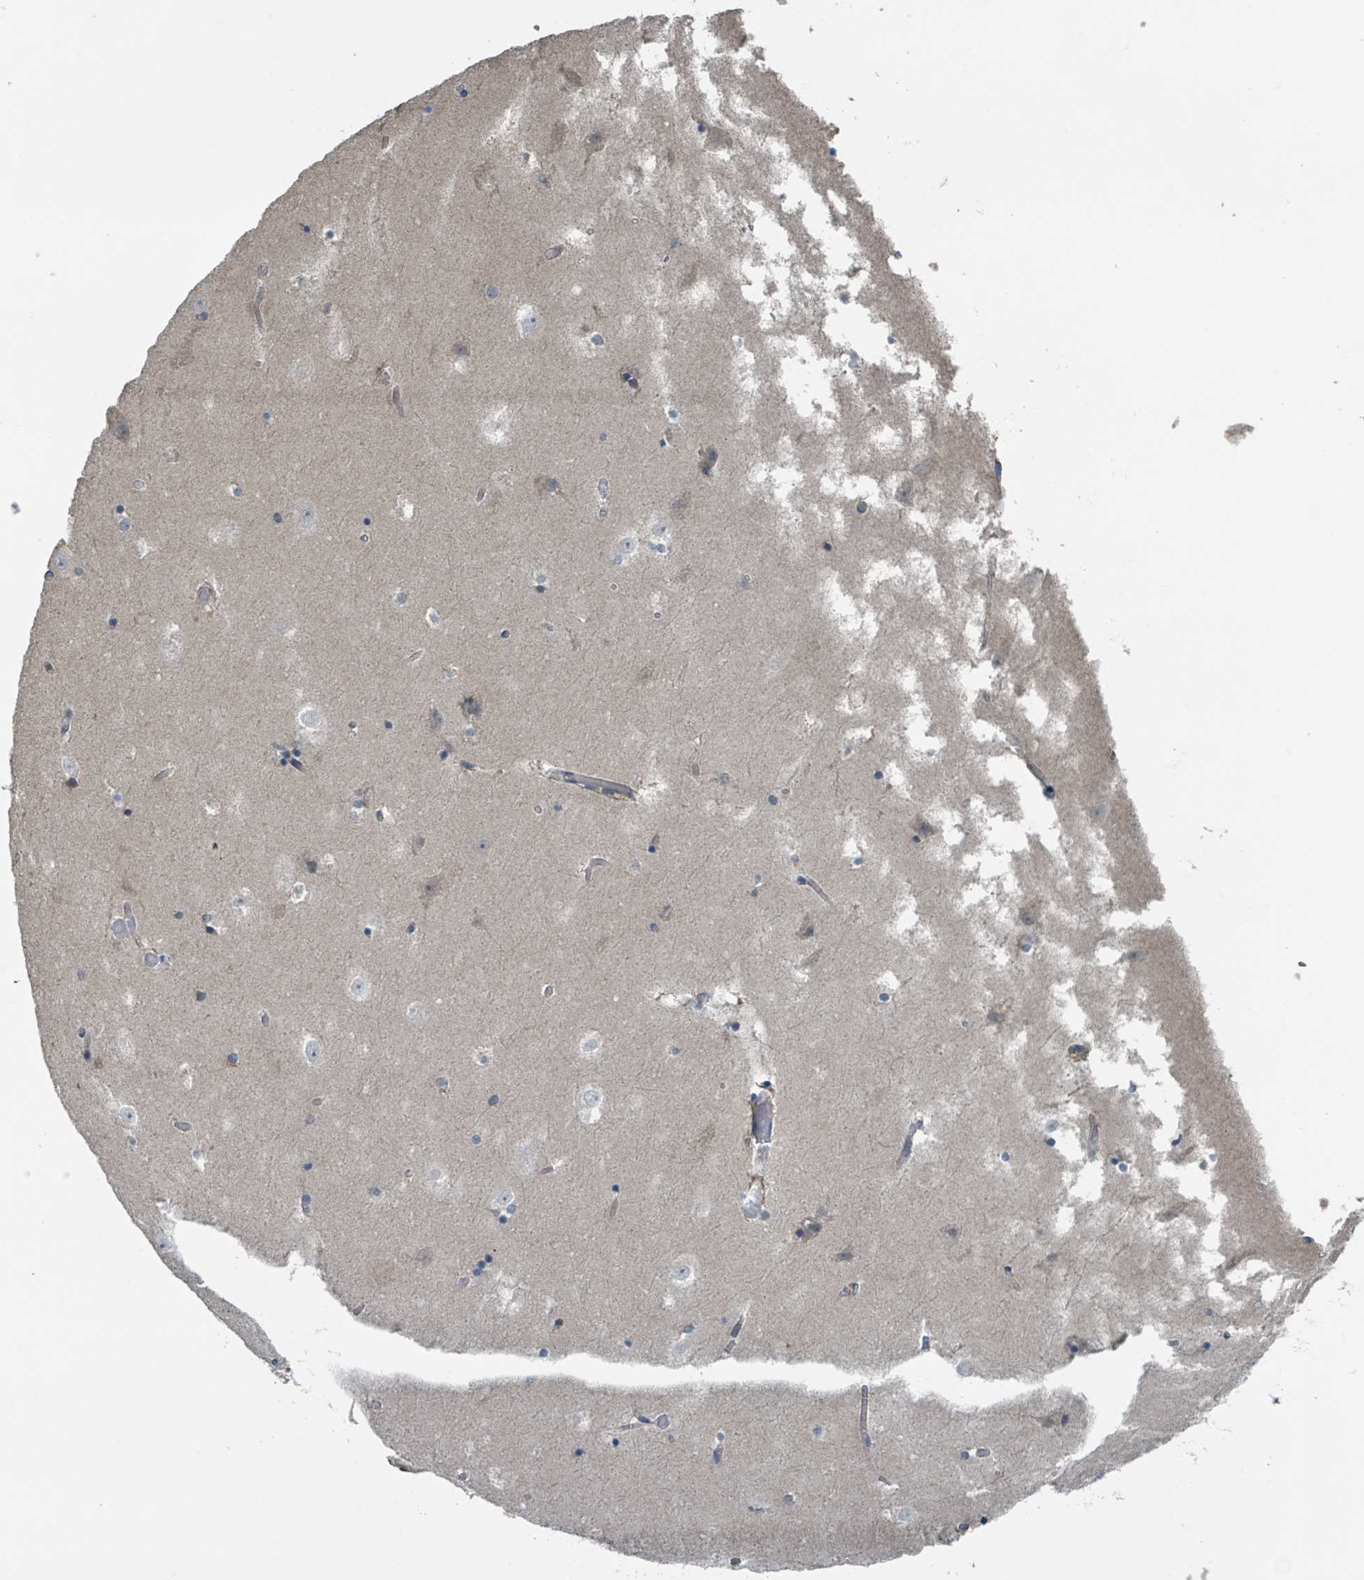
{"staining": {"intensity": "negative", "quantity": "none", "location": "none"}, "tissue": "hippocampus", "cell_type": "Glial cells", "image_type": "normal", "snomed": [{"axis": "morphology", "description": "Normal tissue, NOS"}, {"axis": "topography", "description": "Hippocampus"}], "caption": "Immunohistochemistry (IHC) of unremarkable hippocampus exhibits no positivity in glial cells.", "gene": "ACBD4", "patient": {"sex": "female", "age": 52}}